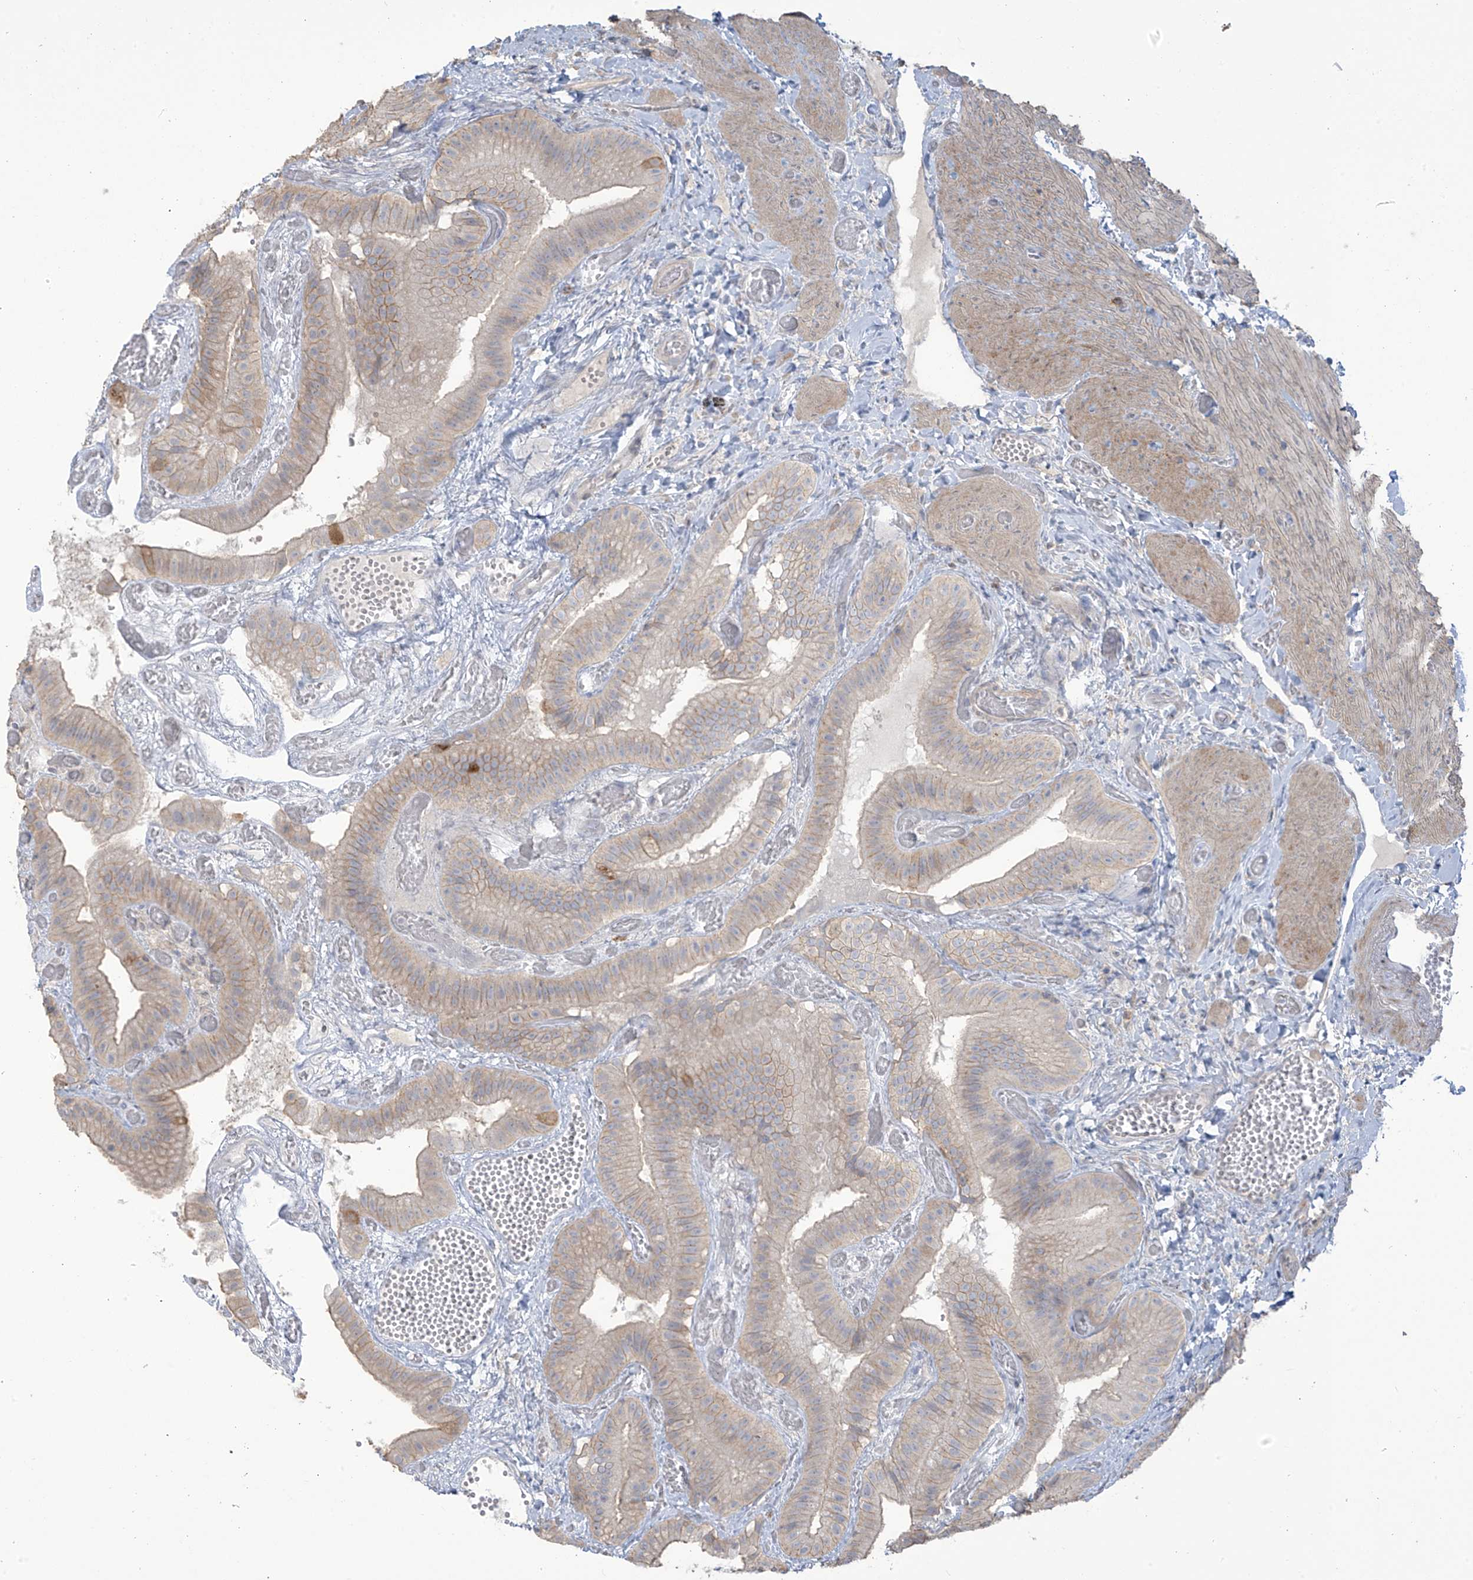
{"staining": {"intensity": "weak", "quantity": "25%-75%", "location": "cytoplasmic/membranous"}, "tissue": "gallbladder", "cell_type": "Glandular cells", "image_type": "normal", "snomed": [{"axis": "morphology", "description": "Normal tissue, NOS"}, {"axis": "topography", "description": "Gallbladder"}], "caption": "Brown immunohistochemical staining in normal human gallbladder demonstrates weak cytoplasmic/membranous staining in about 25%-75% of glandular cells. The staining is performed using DAB brown chromogen to label protein expression. The nuclei are counter-stained blue using hematoxylin.", "gene": "TAGAP", "patient": {"sex": "female", "age": 64}}